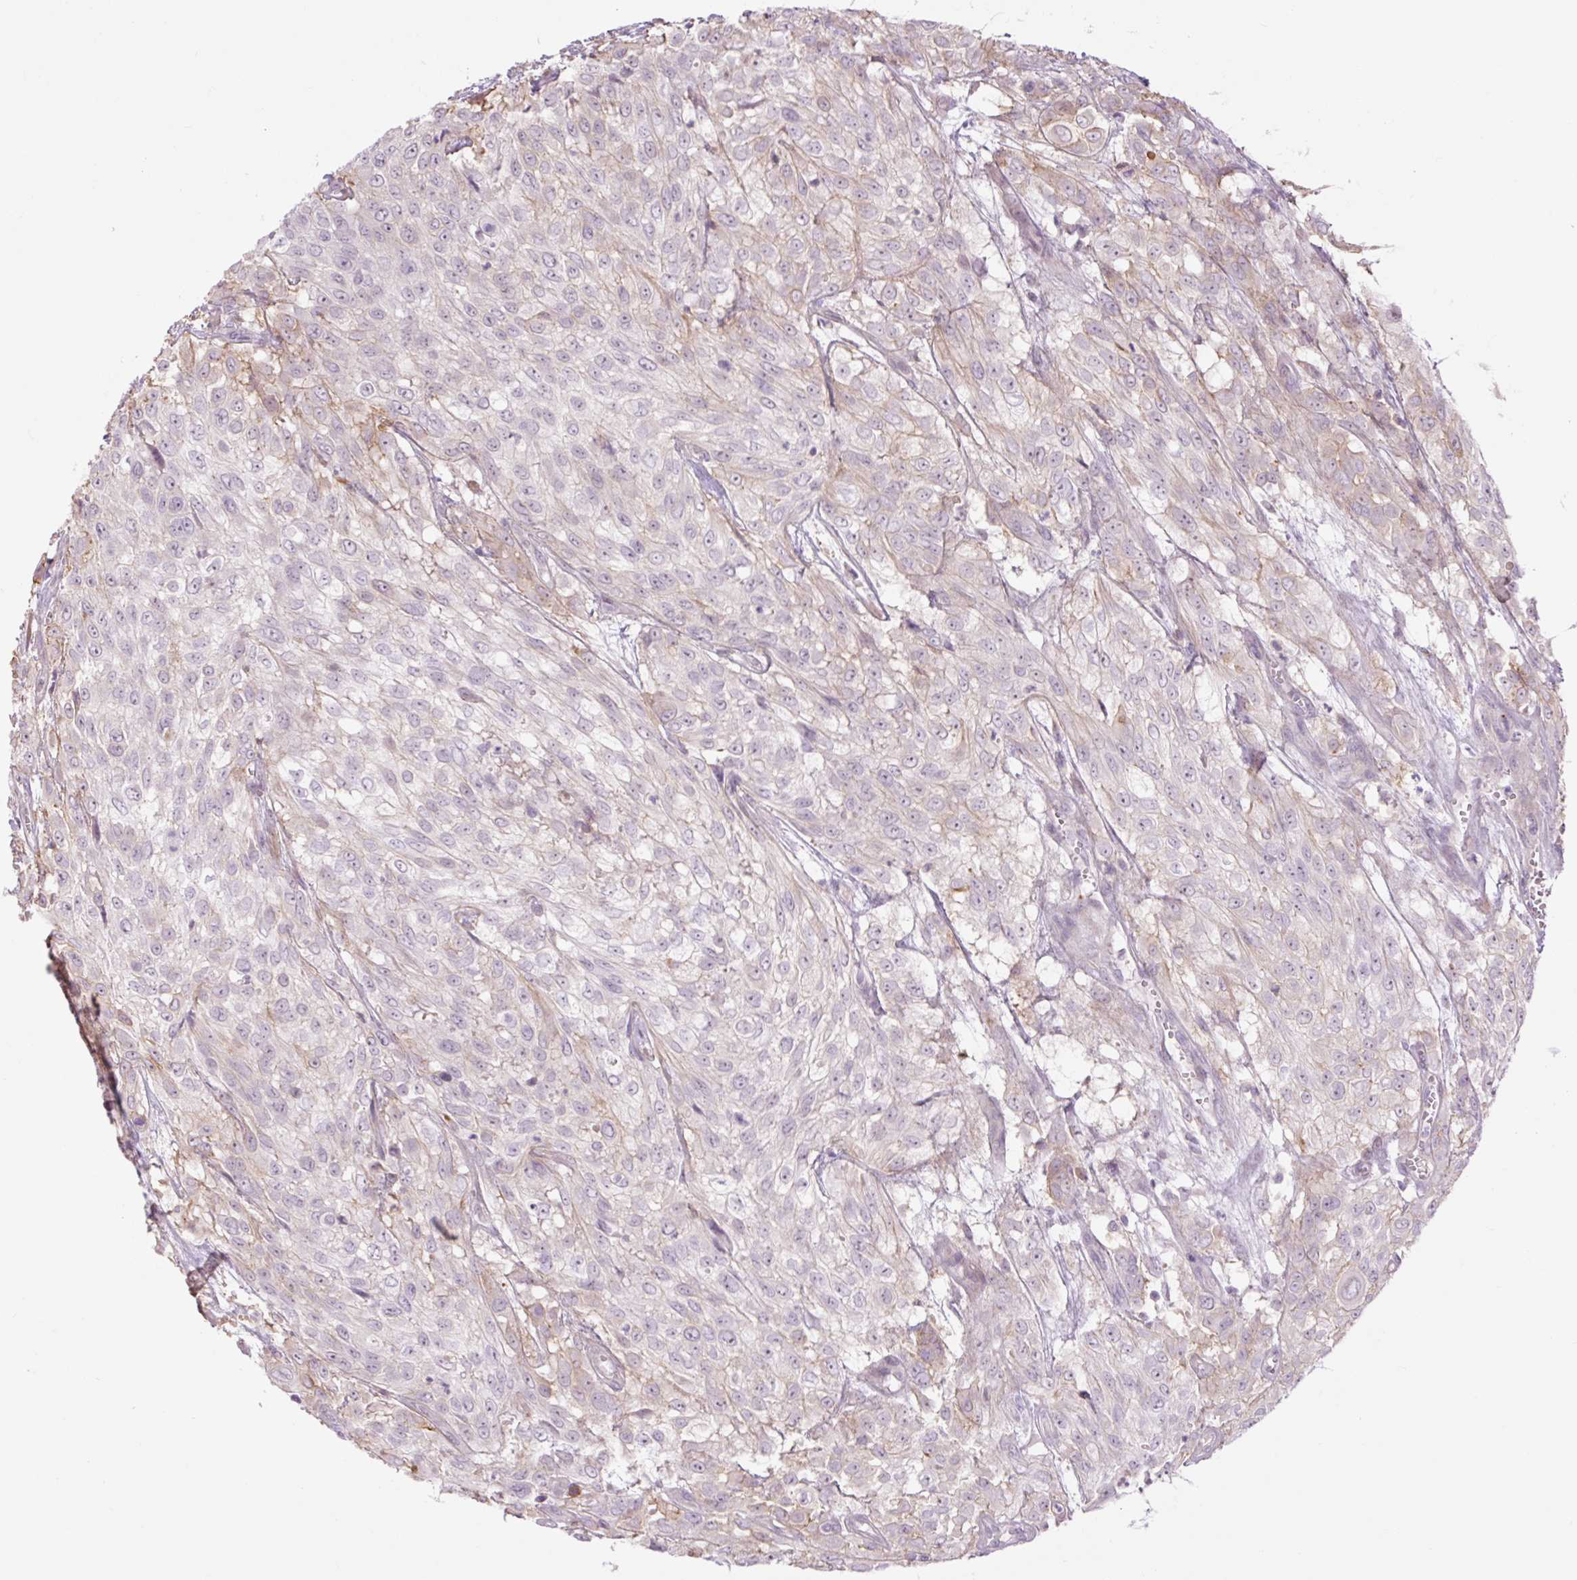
{"staining": {"intensity": "negative", "quantity": "none", "location": "none"}, "tissue": "urothelial cancer", "cell_type": "Tumor cells", "image_type": "cancer", "snomed": [{"axis": "morphology", "description": "Urothelial carcinoma, High grade"}, {"axis": "topography", "description": "Urinary bladder"}], "caption": "DAB immunohistochemical staining of human urothelial cancer exhibits no significant staining in tumor cells. The staining is performed using DAB (3,3'-diaminobenzidine) brown chromogen with nuclei counter-stained in using hematoxylin.", "gene": "GRID2", "patient": {"sex": "male", "age": 57}}